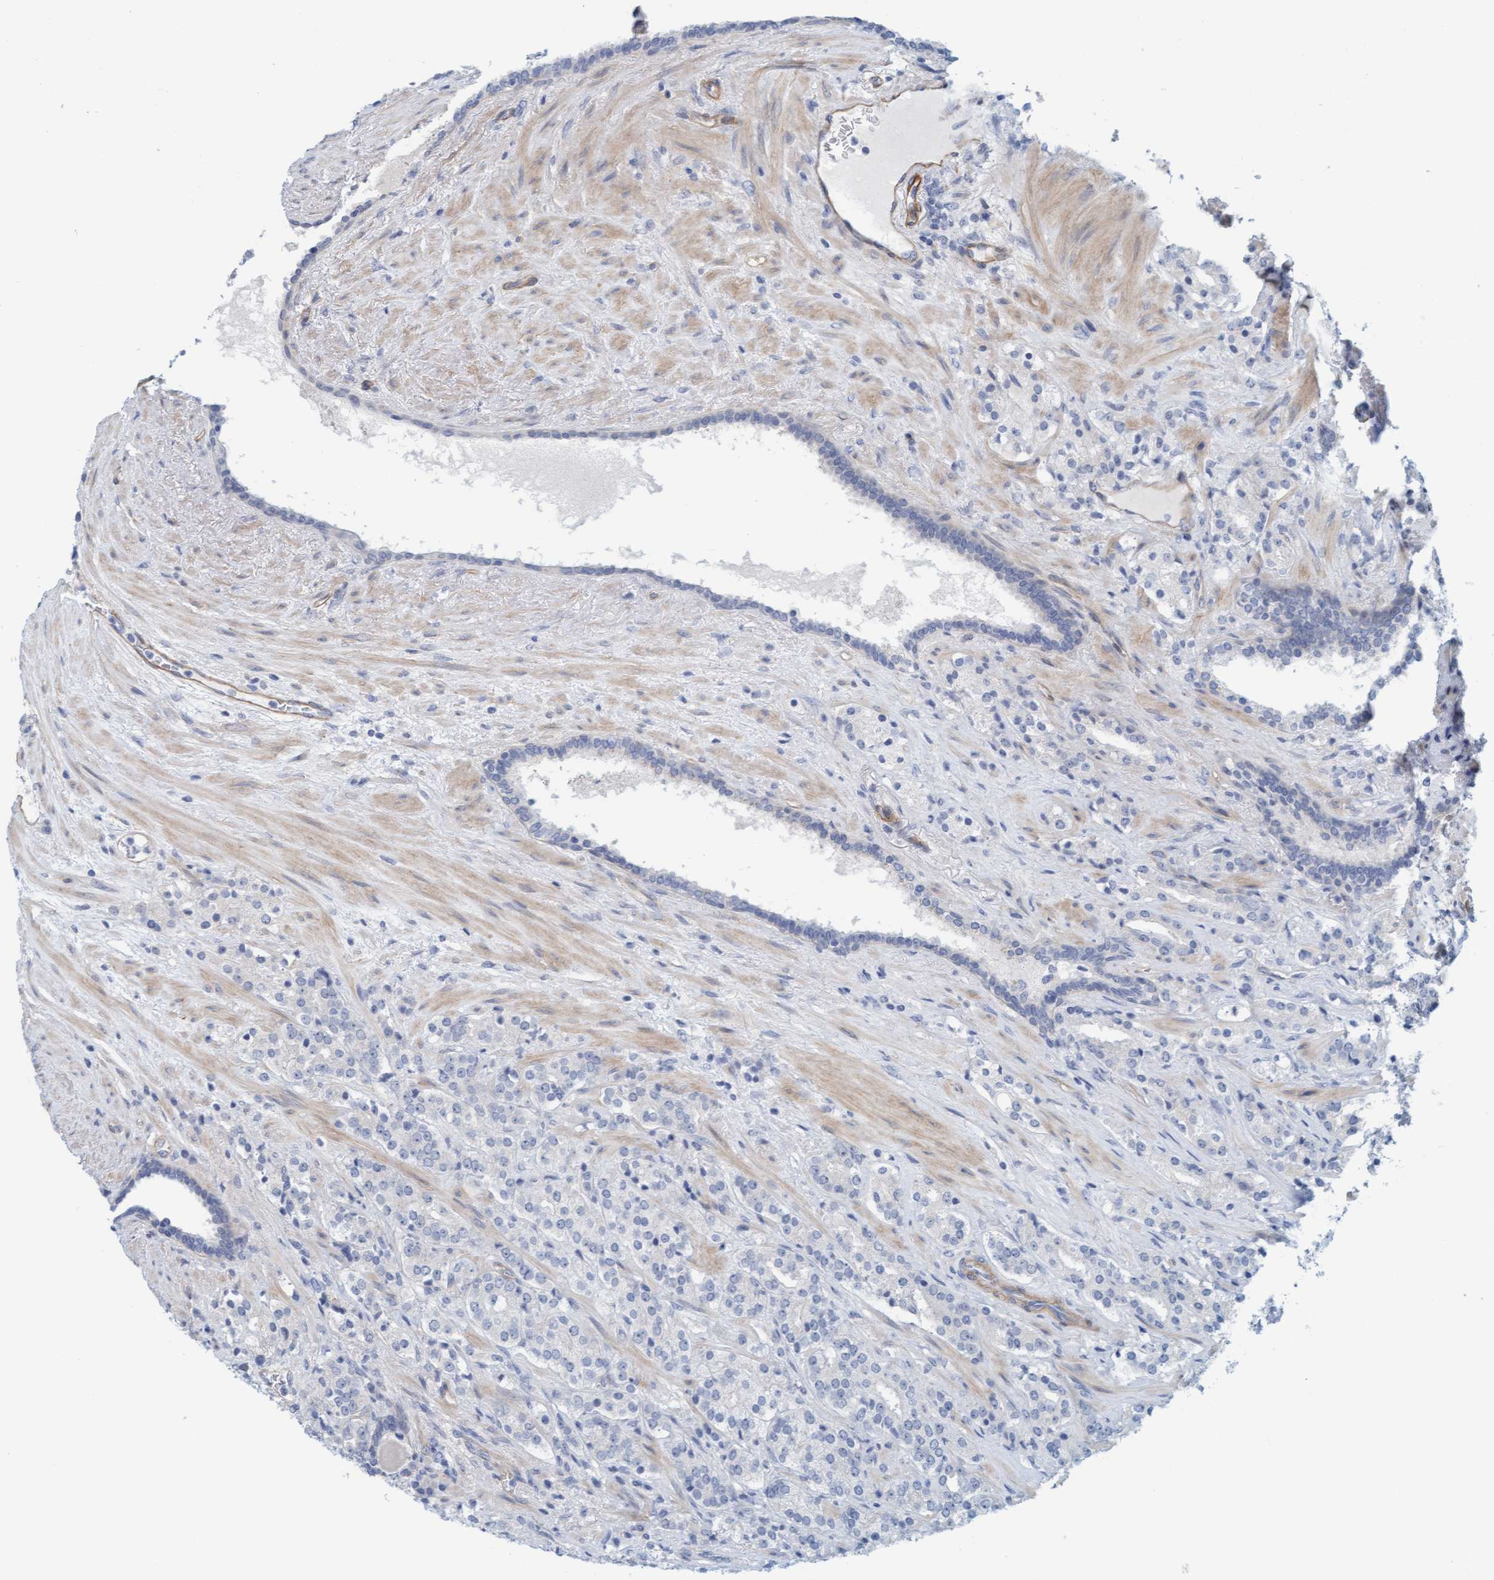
{"staining": {"intensity": "negative", "quantity": "none", "location": "none"}, "tissue": "prostate cancer", "cell_type": "Tumor cells", "image_type": "cancer", "snomed": [{"axis": "morphology", "description": "Adenocarcinoma, High grade"}, {"axis": "topography", "description": "Prostate"}], "caption": "IHC photomicrograph of human prostate cancer (adenocarcinoma (high-grade)) stained for a protein (brown), which exhibits no staining in tumor cells.", "gene": "TSTD2", "patient": {"sex": "male", "age": 71}}